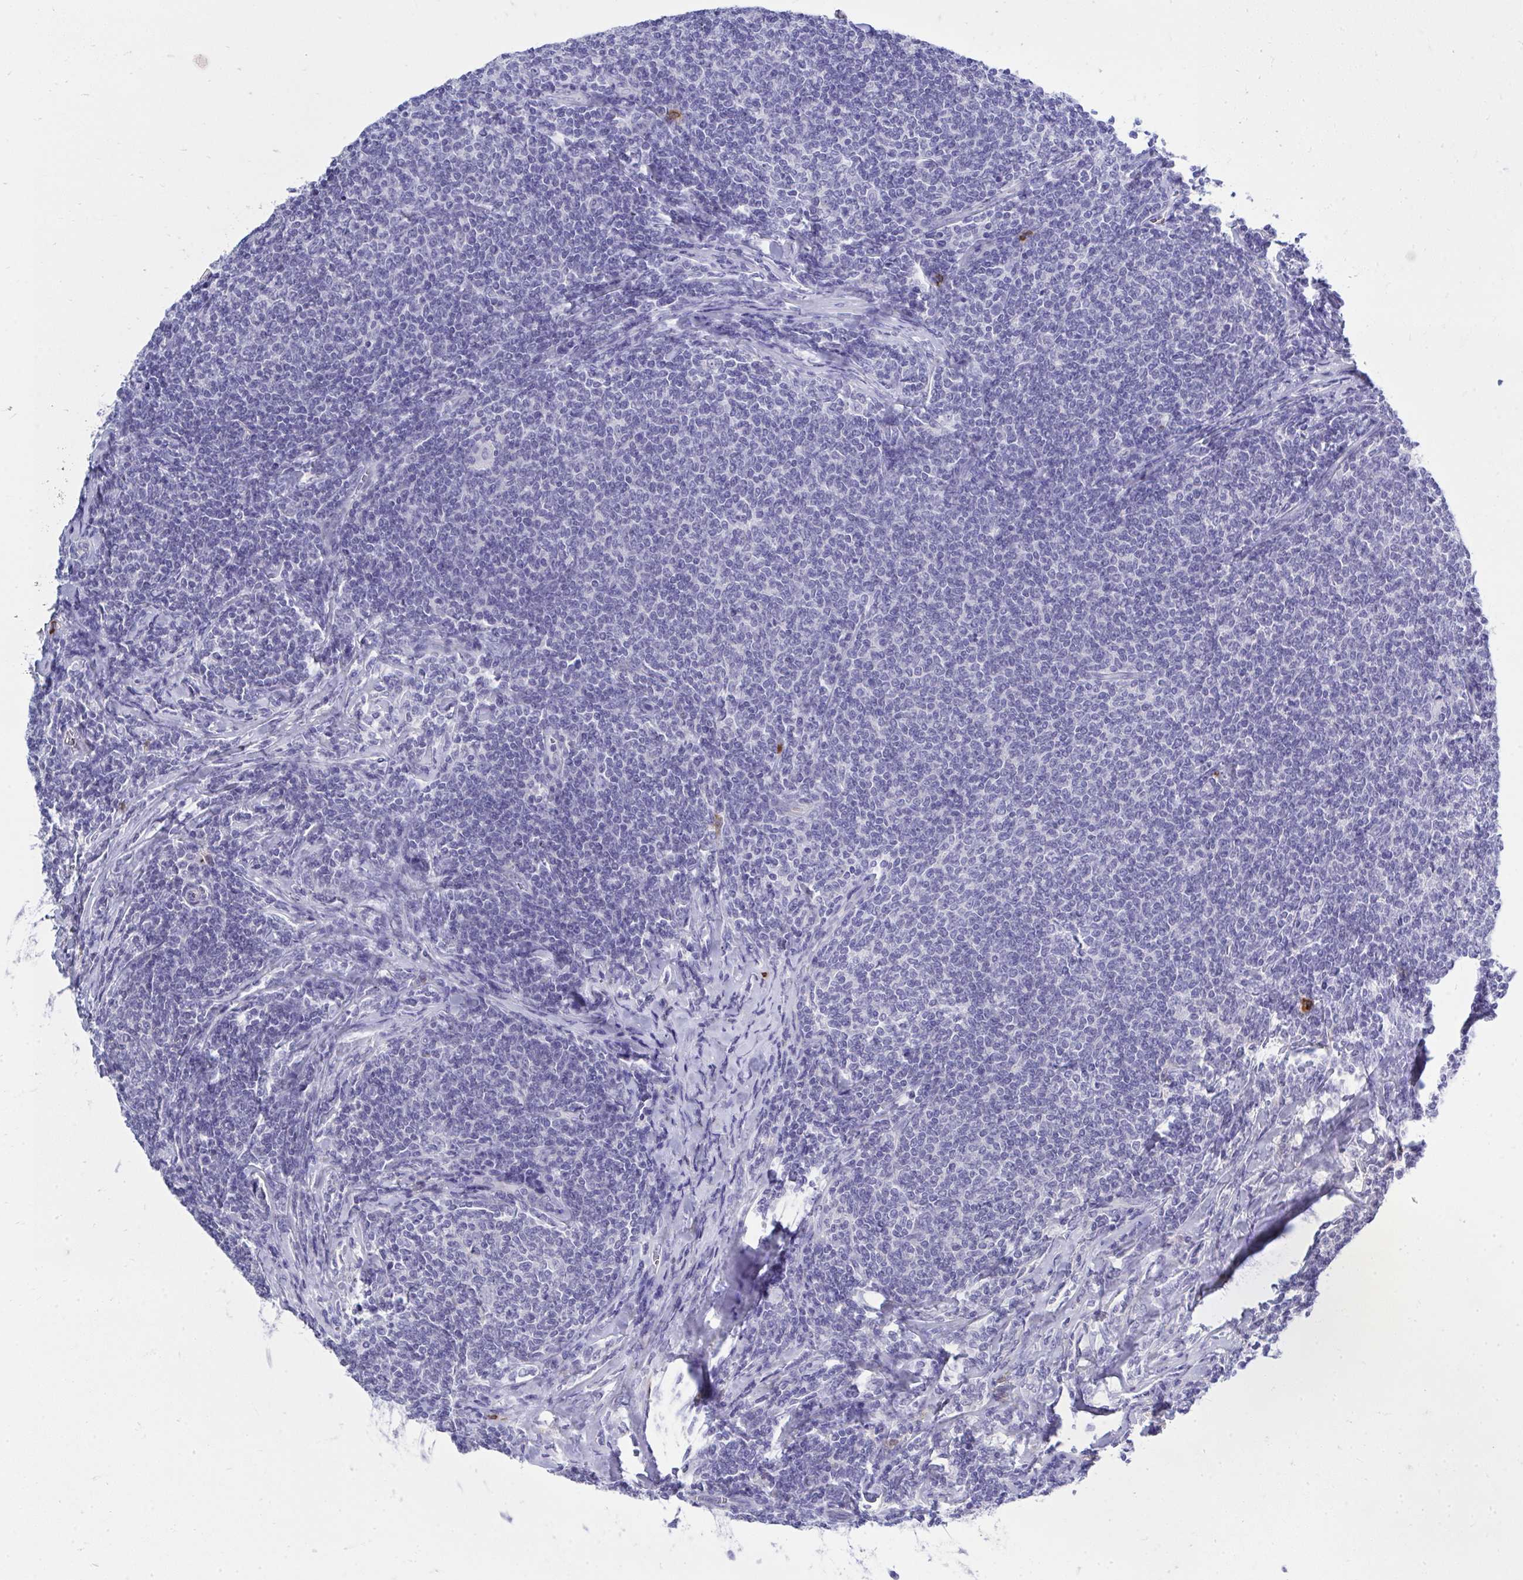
{"staining": {"intensity": "negative", "quantity": "none", "location": "none"}, "tissue": "lymphoma", "cell_type": "Tumor cells", "image_type": "cancer", "snomed": [{"axis": "morphology", "description": "Malignant lymphoma, non-Hodgkin's type, Low grade"}, {"axis": "topography", "description": "Lymph node"}], "caption": "Protein analysis of malignant lymphoma, non-Hodgkin's type (low-grade) demonstrates no significant expression in tumor cells. The staining is performed using DAB (3,3'-diaminobenzidine) brown chromogen with nuclei counter-stained in using hematoxylin.", "gene": "PSD", "patient": {"sex": "male", "age": 52}}